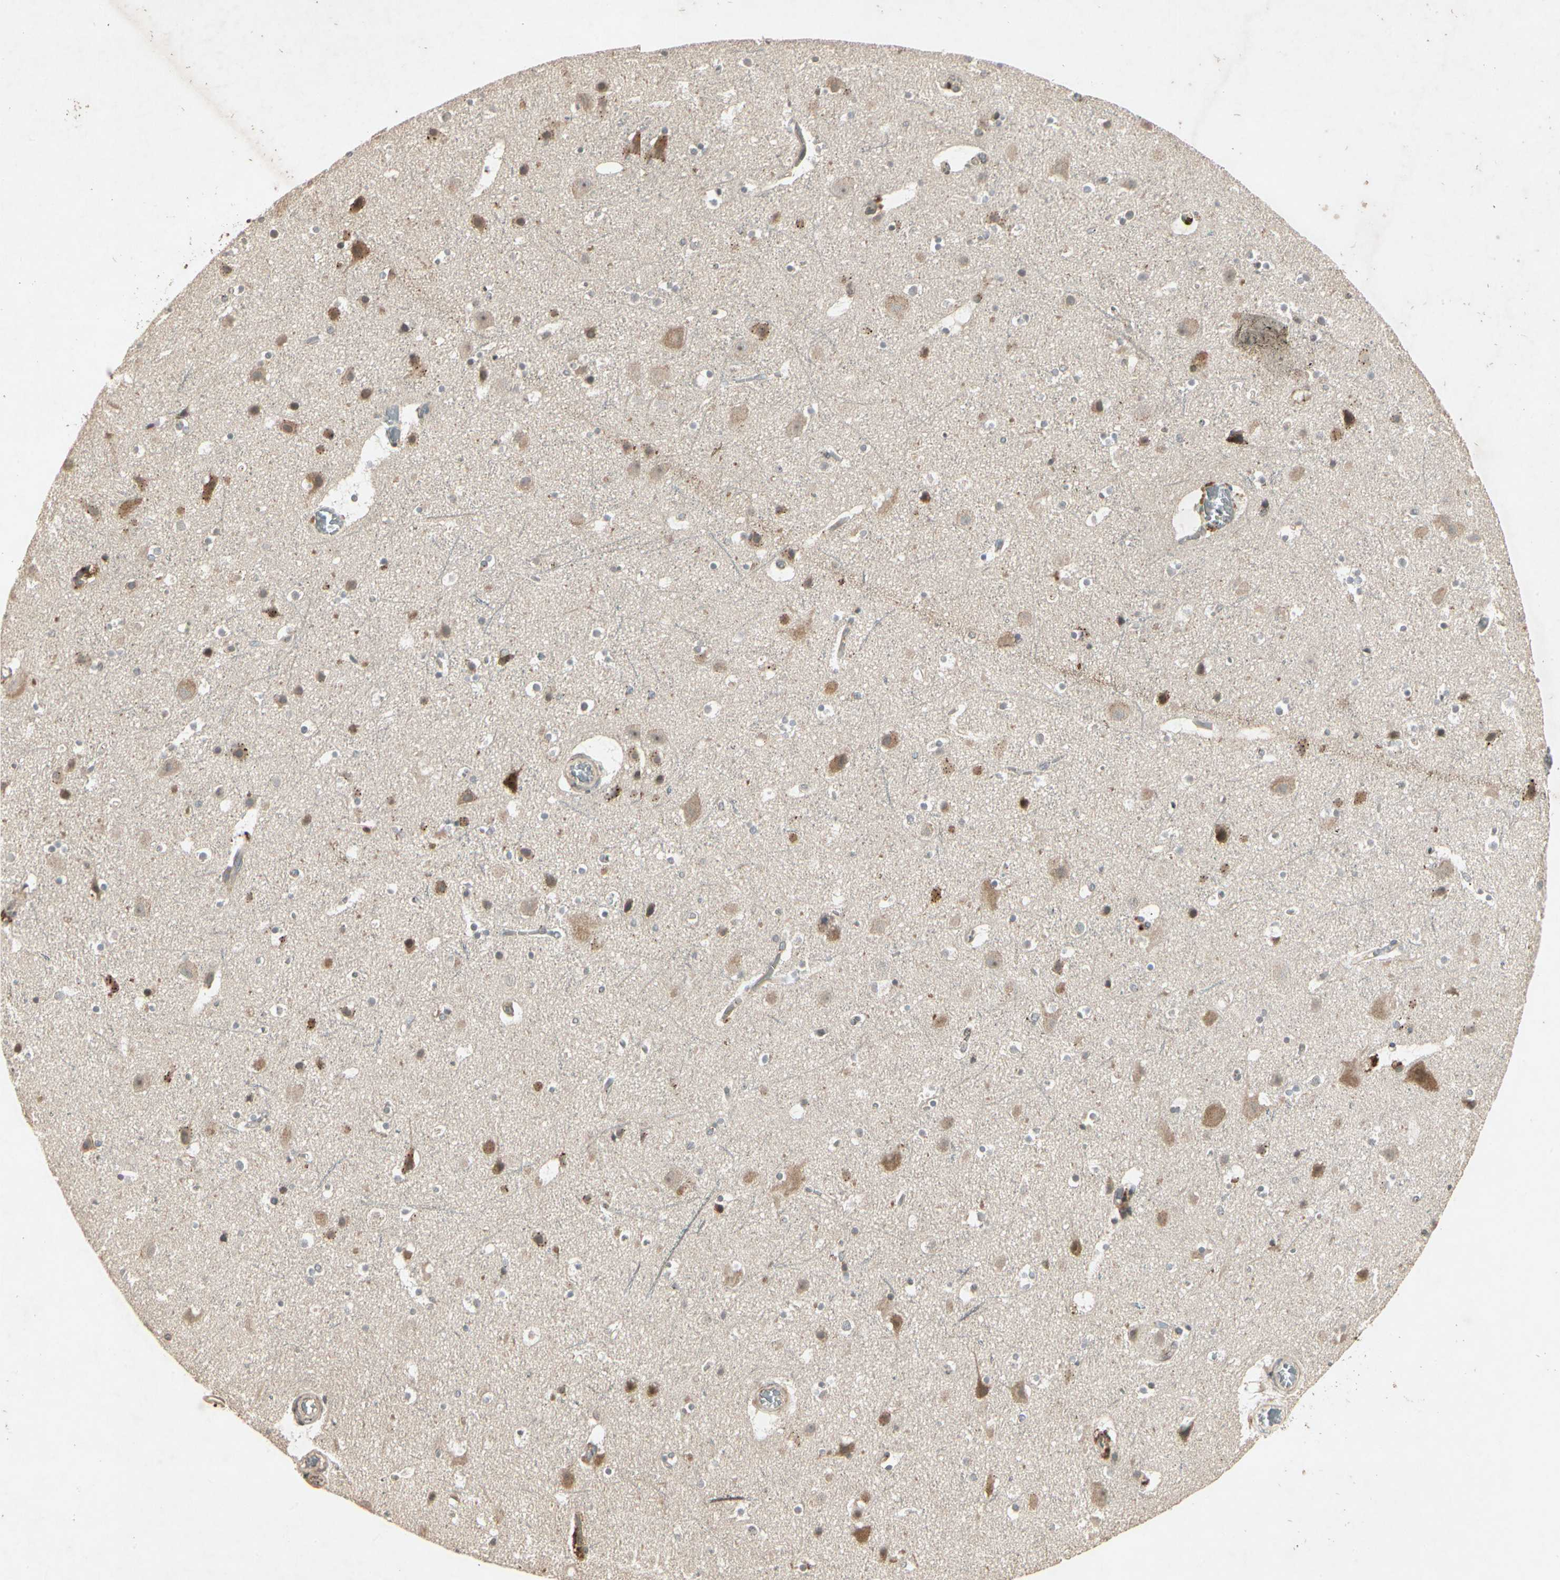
{"staining": {"intensity": "weak", "quantity": "25%-75%", "location": "cytoplasmic/membranous"}, "tissue": "cerebral cortex", "cell_type": "Endothelial cells", "image_type": "normal", "snomed": [{"axis": "morphology", "description": "Normal tissue, NOS"}, {"axis": "topography", "description": "Cerebral cortex"}], "caption": "Immunohistochemical staining of unremarkable human cerebral cortex shows weak cytoplasmic/membranous protein staining in approximately 25%-75% of endothelial cells.", "gene": "TEK", "patient": {"sex": "male", "age": 45}}